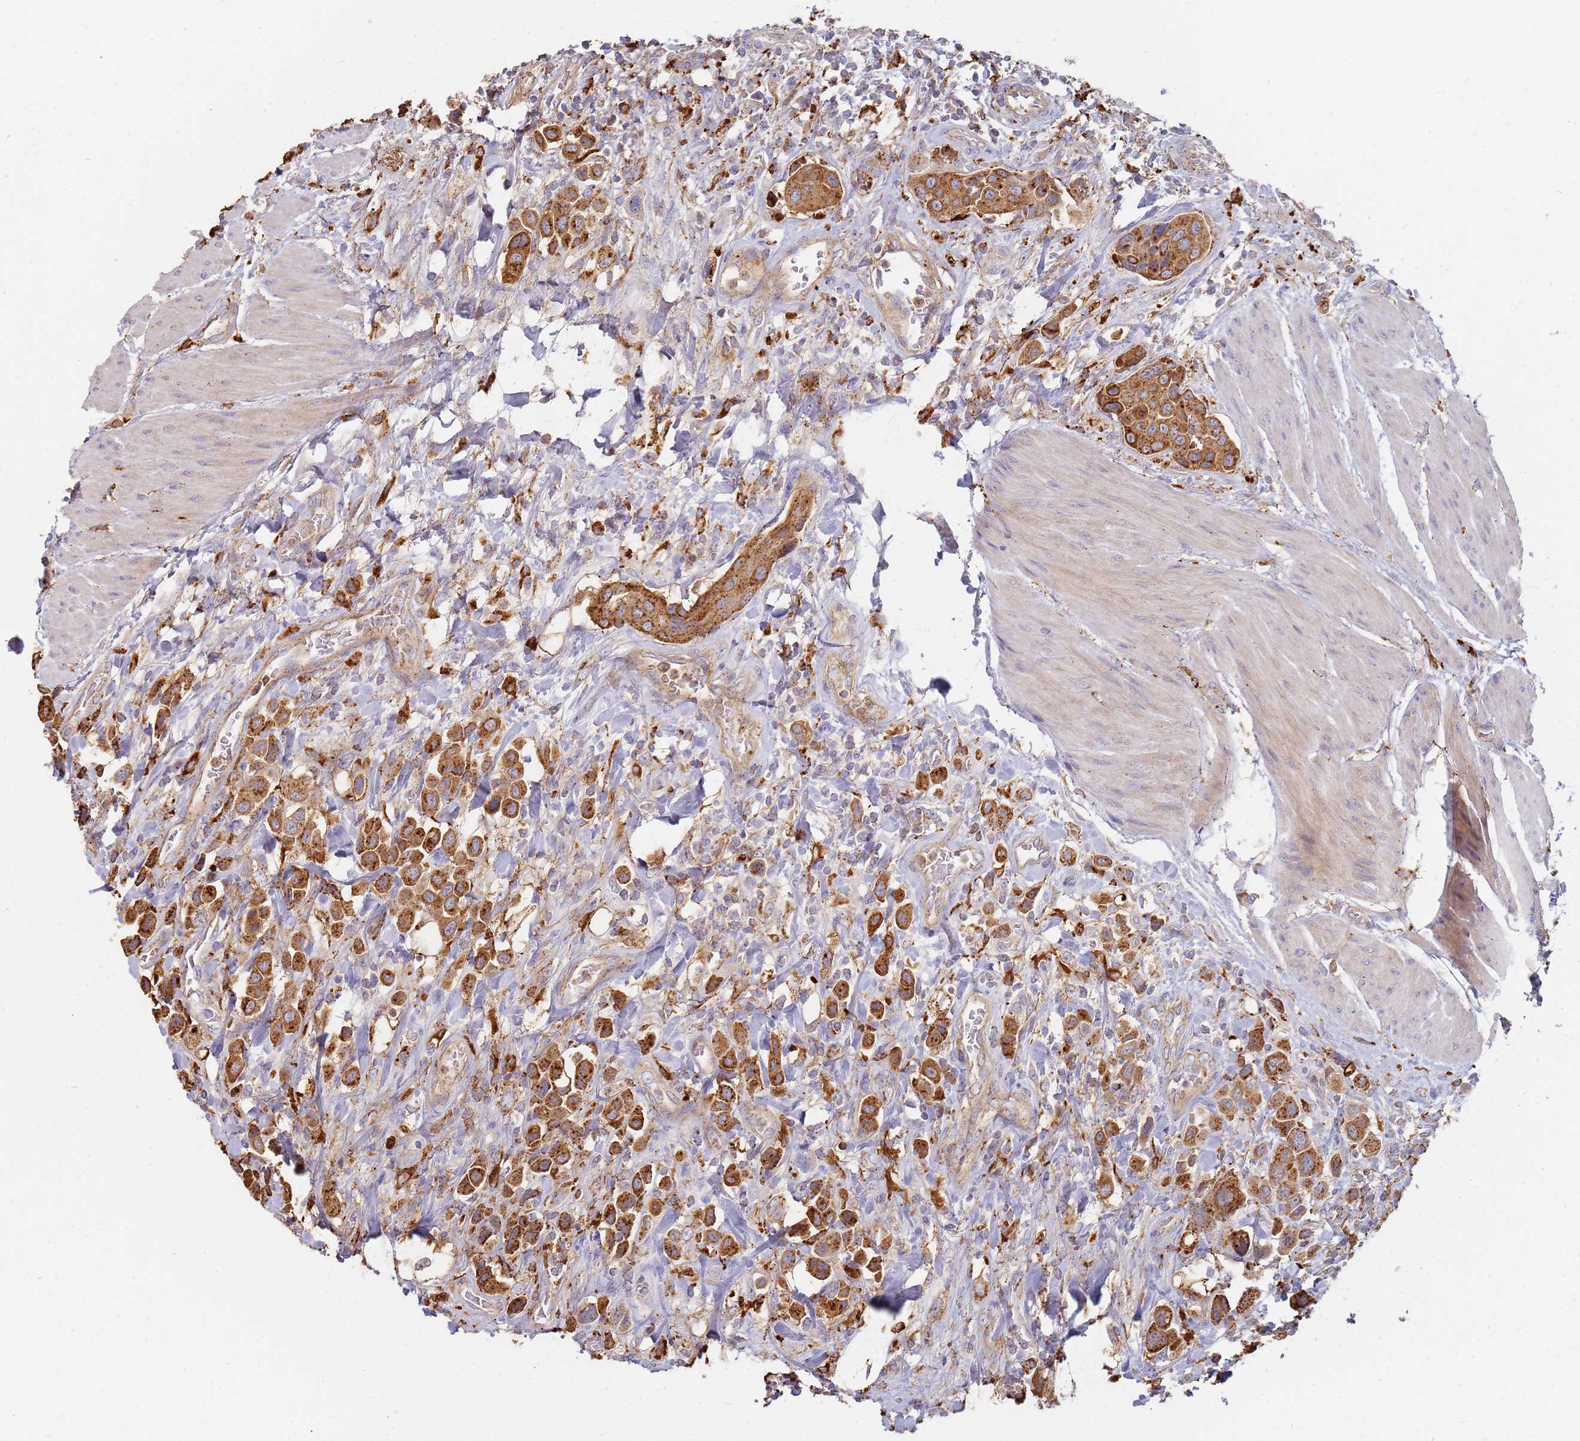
{"staining": {"intensity": "moderate", "quantity": ">75%", "location": "cytoplasmic/membranous"}, "tissue": "urothelial cancer", "cell_type": "Tumor cells", "image_type": "cancer", "snomed": [{"axis": "morphology", "description": "Urothelial carcinoma, High grade"}, {"axis": "topography", "description": "Urinary bladder"}], "caption": "Protein staining of high-grade urothelial carcinoma tissue demonstrates moderate cytoplasmic/membranous positivity in approximately >75% of tumor cells.", "gene": "TMEM229B", "patient": {"sex": "male", "age": 50}}